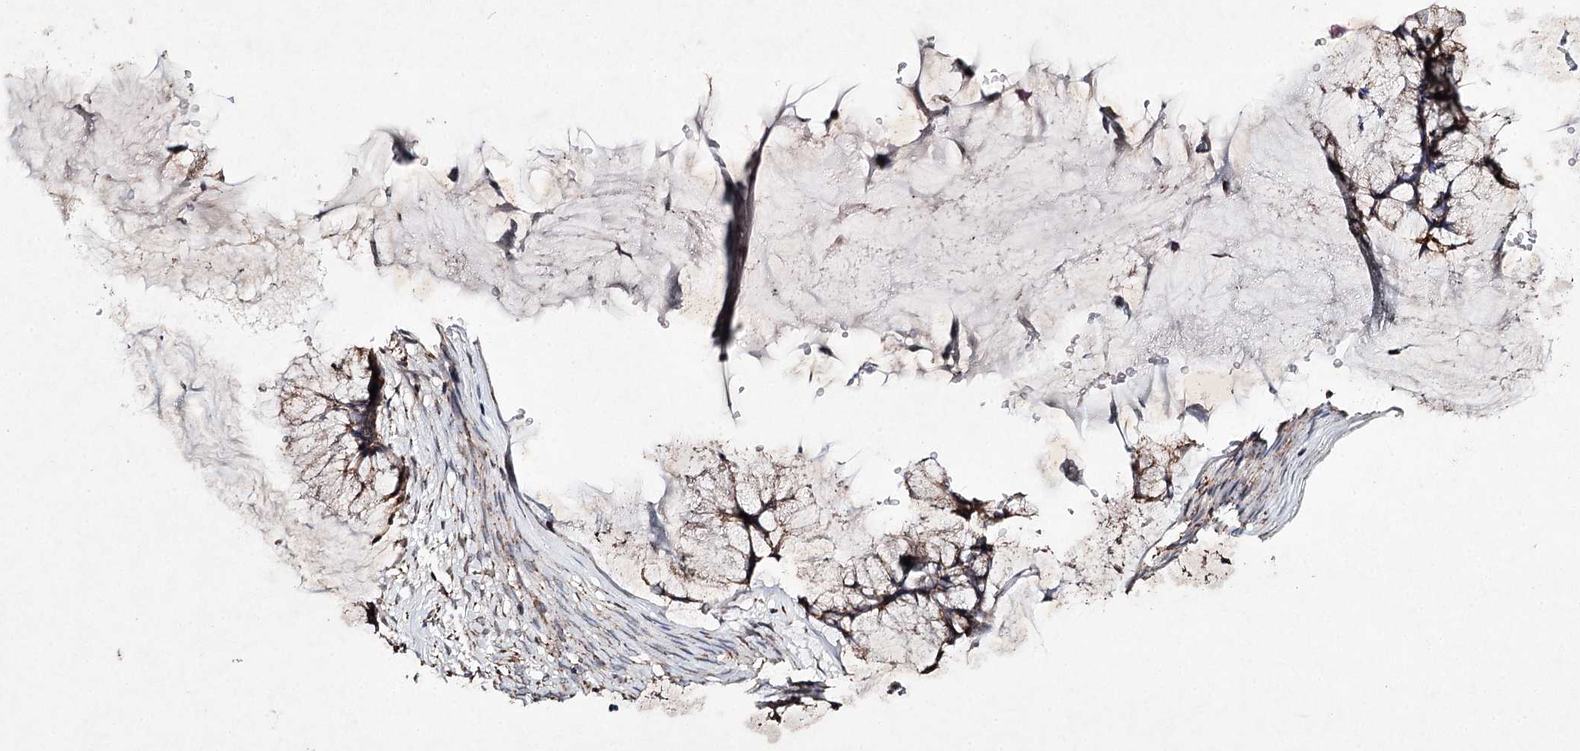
{"staining": {"intensity": "weak", "quantity": ">75%", "location": "cytoplasmic/membranous"}, "tissue": "ovarian cancer", "cell_type": "Tumor cells", "image_type": "cancer", "snomed": [{"axis": "morphology", "description": "Cystadenocarcinoma, mucinous, NOS"}, {"axis": "topography", "description": "Ovary"}], "caption": "Ovarian cancer (mucinous cystadenocarcinoma) tissue exhibits weak cytoplasmic/membranous positivity in about >75% of tumor cells", "gene": "PIK3CB", "patient": {"sex": "female", "age": 42}}